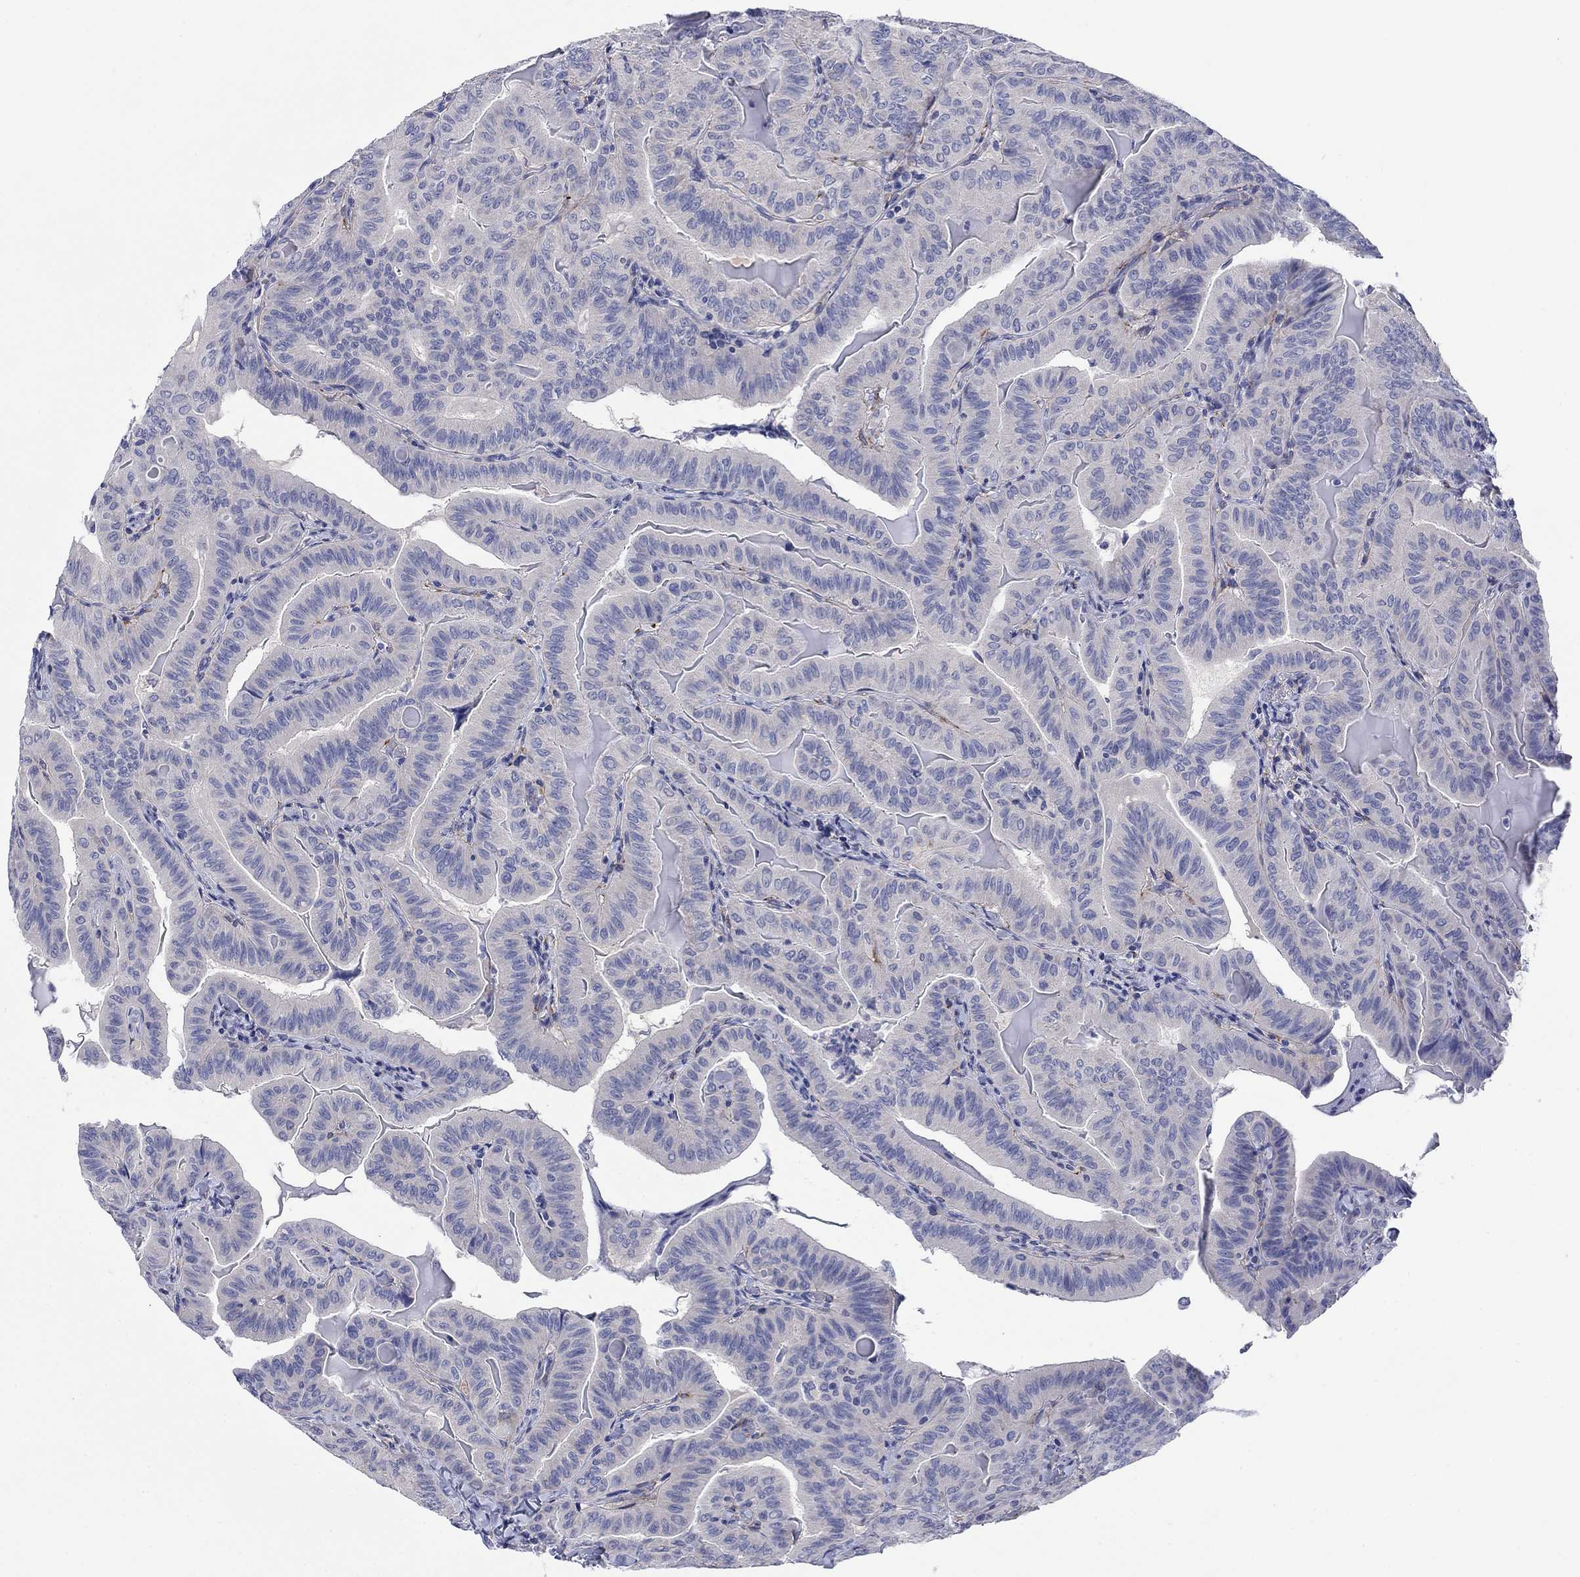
{"staining": {"intensity": "negative", "quantity": "none", "location": "none"}, "tissue": "thyroid cancer", "cell_type": "Tumor cells", "image_type": "cancer", "snomed": [{"axis": "morphology", "description": "Papillary adenocarcinoma, NOS"}, {"axis": "topography", "description": "Thyroid gland"}], "caption": "An image of thyroid papillary adenocarcinoma stained for a protein shows no brown staining in tumor cells.", "gene": "PTPRZ1", "patient": {"sex": "female", "age": 68}}